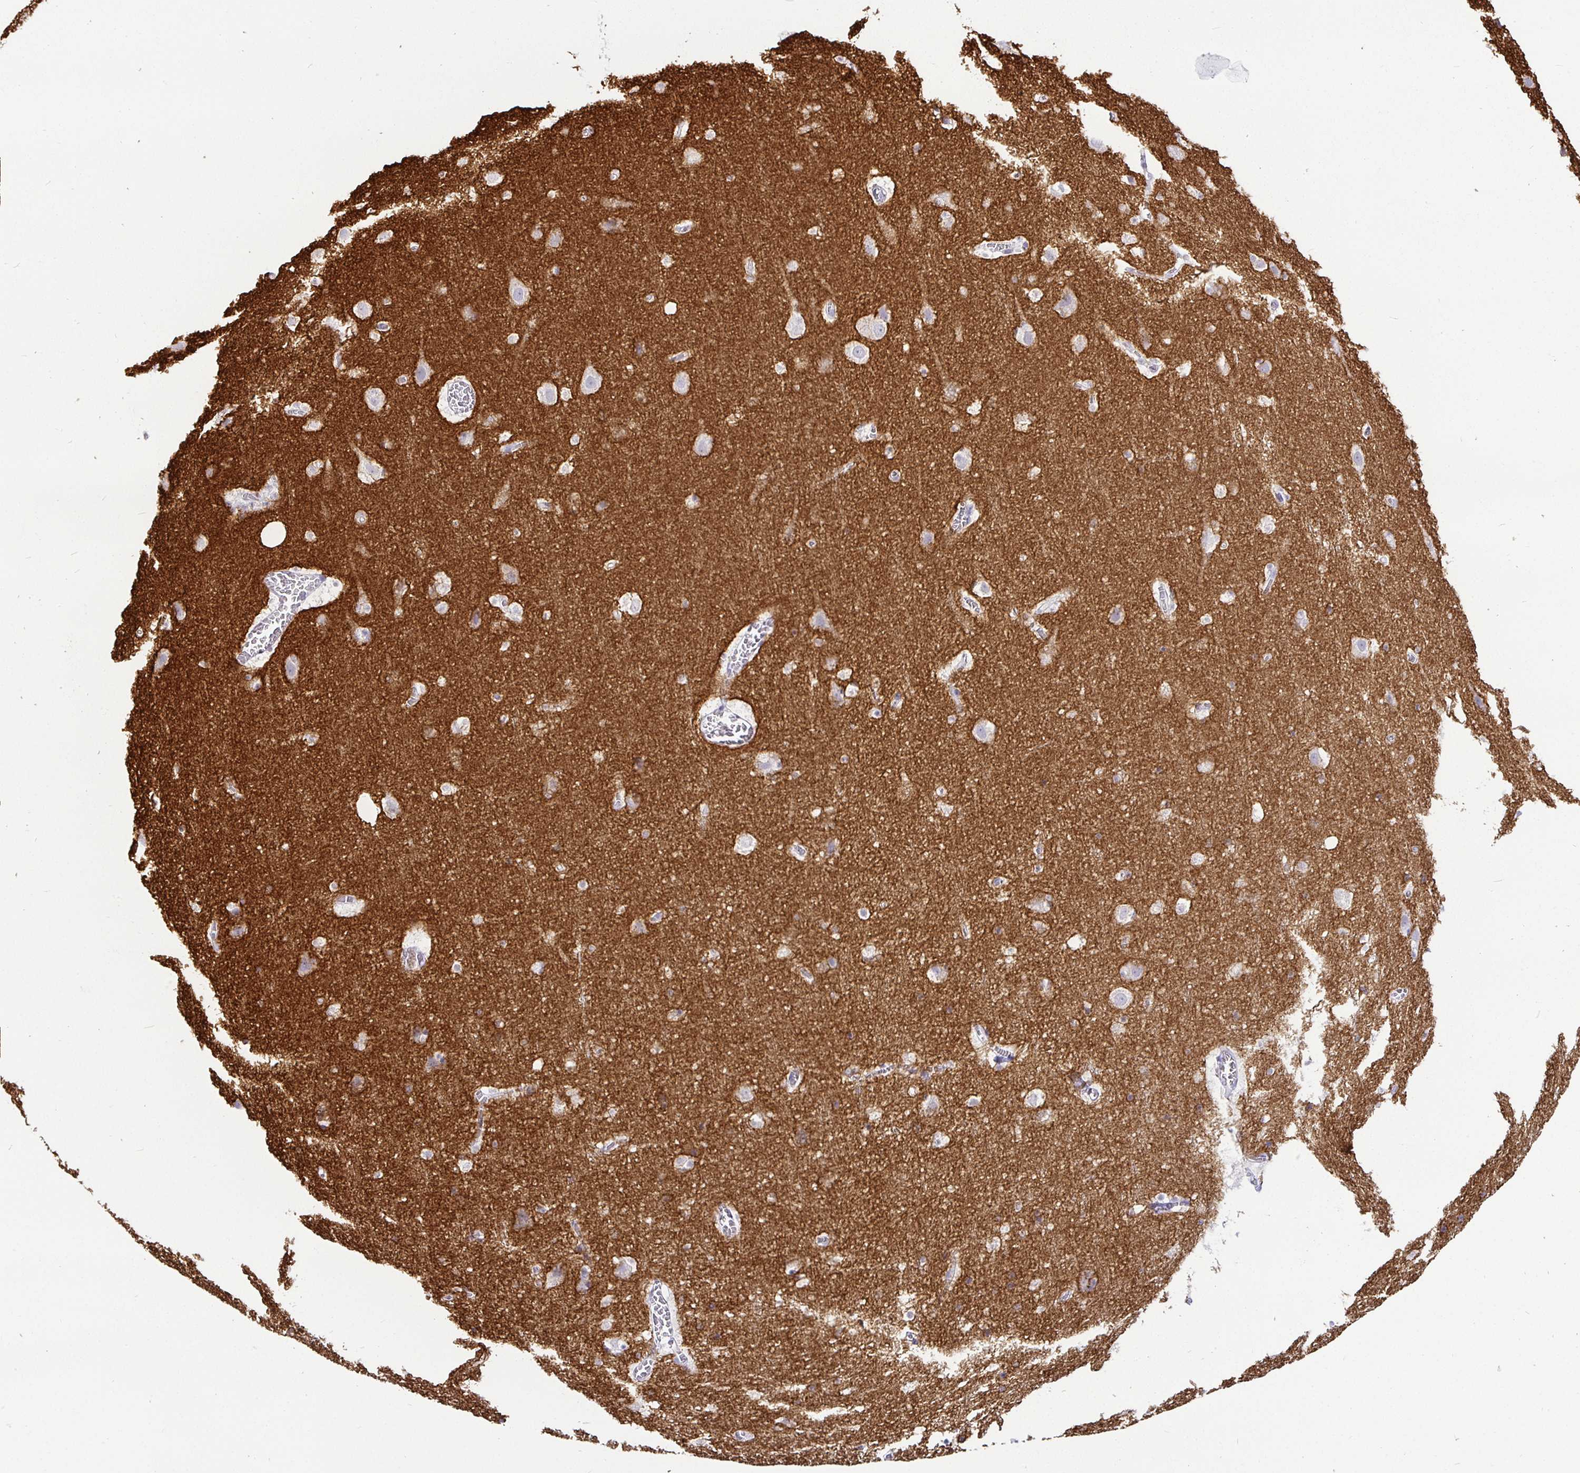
{"staining": {"intensity": "weak", "quantity": "<25%", "location": "cytoplasmic/membranous"}, "tissue": "cerebral cortex", "cell_type": "Endothelial cells", "image_type": "normal", "snomed": [{"axis": "morphology", "description": "Normal tissue, NOS"}, {"axis": "topography", "description": "Cerebral cortex"}], "caption": "An image of cerebral cortex stained for a protein demonstrates no brown staining in endothelial cells. (Stains: DAB (3,3'-diaminobenzidine) immunohistochemistry with hematoxylin counter stain, Microscopy: brightfield microscopy at high magnification).", "gene": "SIRPA", "patient": {"sex": "female", "age": 42}}